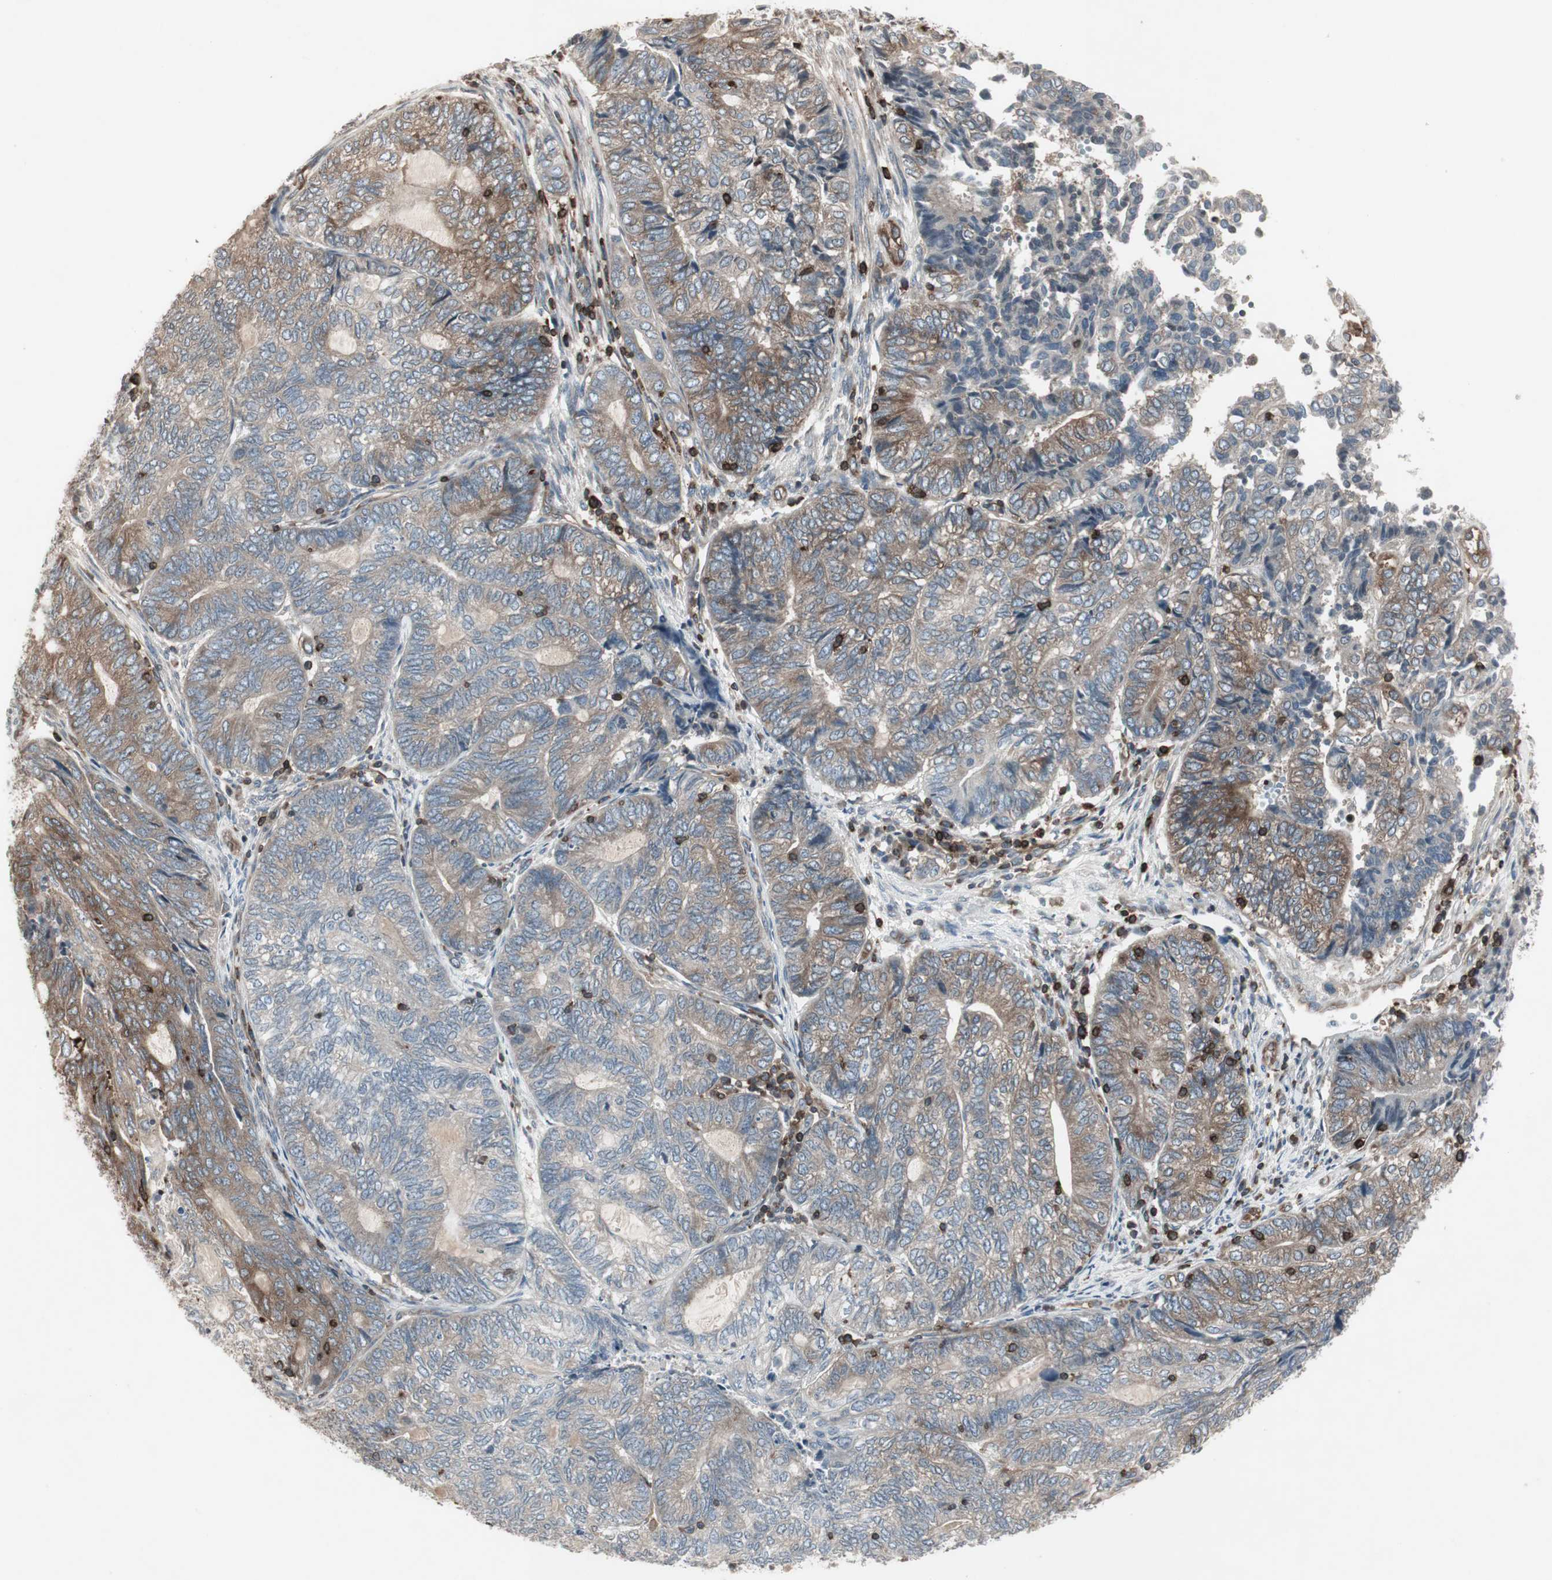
{"staining": {"intensity": "moderate", "quantity": "25%-75%", "location": "cytoplasmic/membranous"}, "tissue": "endometrial cancer", "cell_type": "Tumor cells", "image_type": "cancer", "snomed": [{"axis": "morphology", "description": "Adenocarcinoma, NOS"}, {"axis": "topography", "description": "Uterus"}, {"axis": "topography", "description": "Endometrium"}], "caption": "A high-resolution micrograph shows IHC staining of endometrial adenocarcinoma, which displays moderate cytoplasmic/membranous staining in approximately 25%-75% of tumor cells.", "gene": "ARHGEF1", "patient": {"sex": "female", "age": 70}}